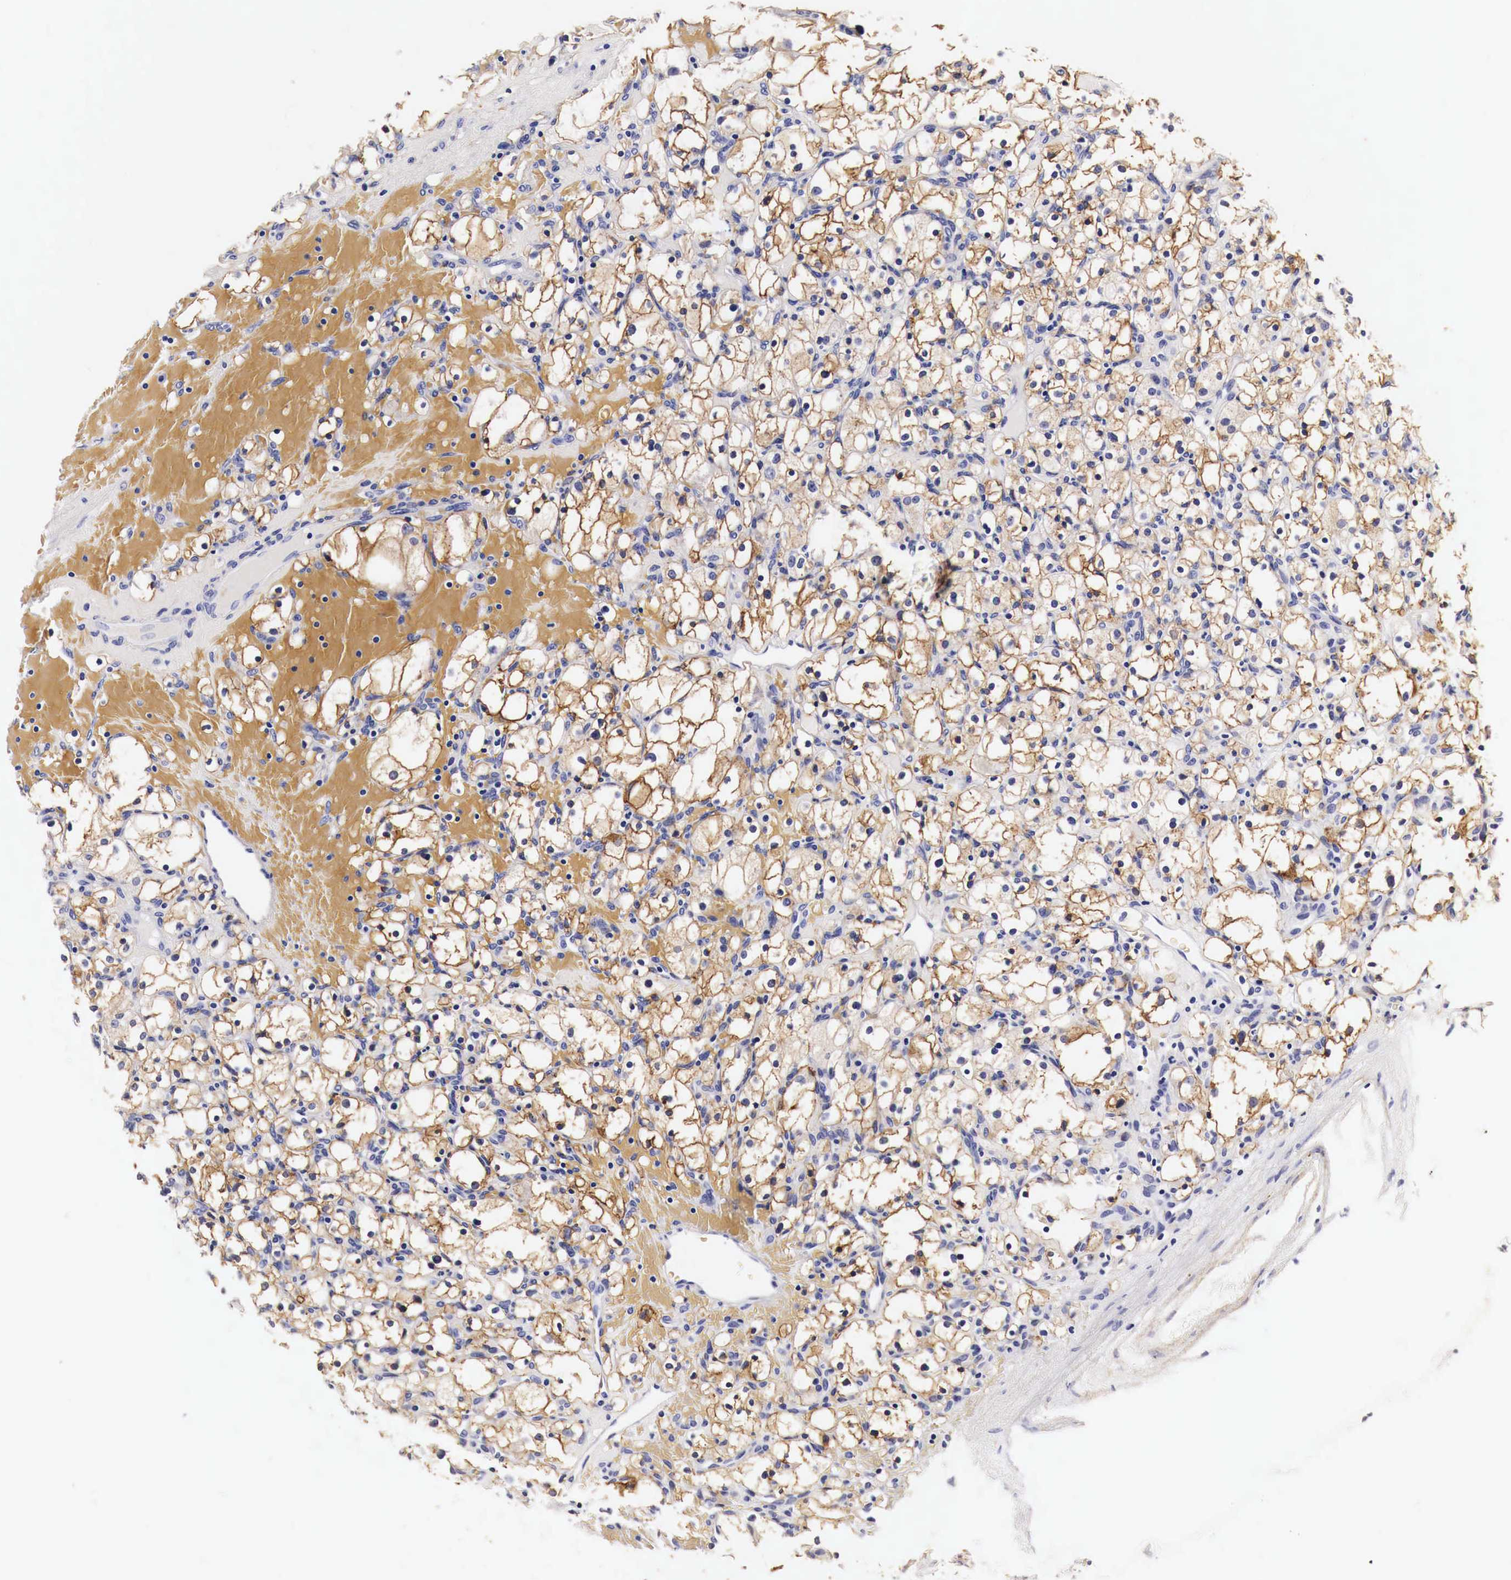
{"staining": {"intensity": "moderate", "quantity": ">75%", "location": "cytoplasmic/membranous"}, "tissue": "renal cancer", "cell_type": "Tumor cells", "image_type": "cancer", "snomed": [{"axis": "morphology", "description": "Adenocarcinoma, NOS"}, {"axis": "topography", "description": "Kidney"}], "caption": "Human adenocarcinoma (renal) stained for a protein (brown) exhibits moderate cytoplasmic/membranous positive positivity in approximately >75% of tumor cells.", "gene": "EGFR", "patient": {"sex": "female", "age": 83}}